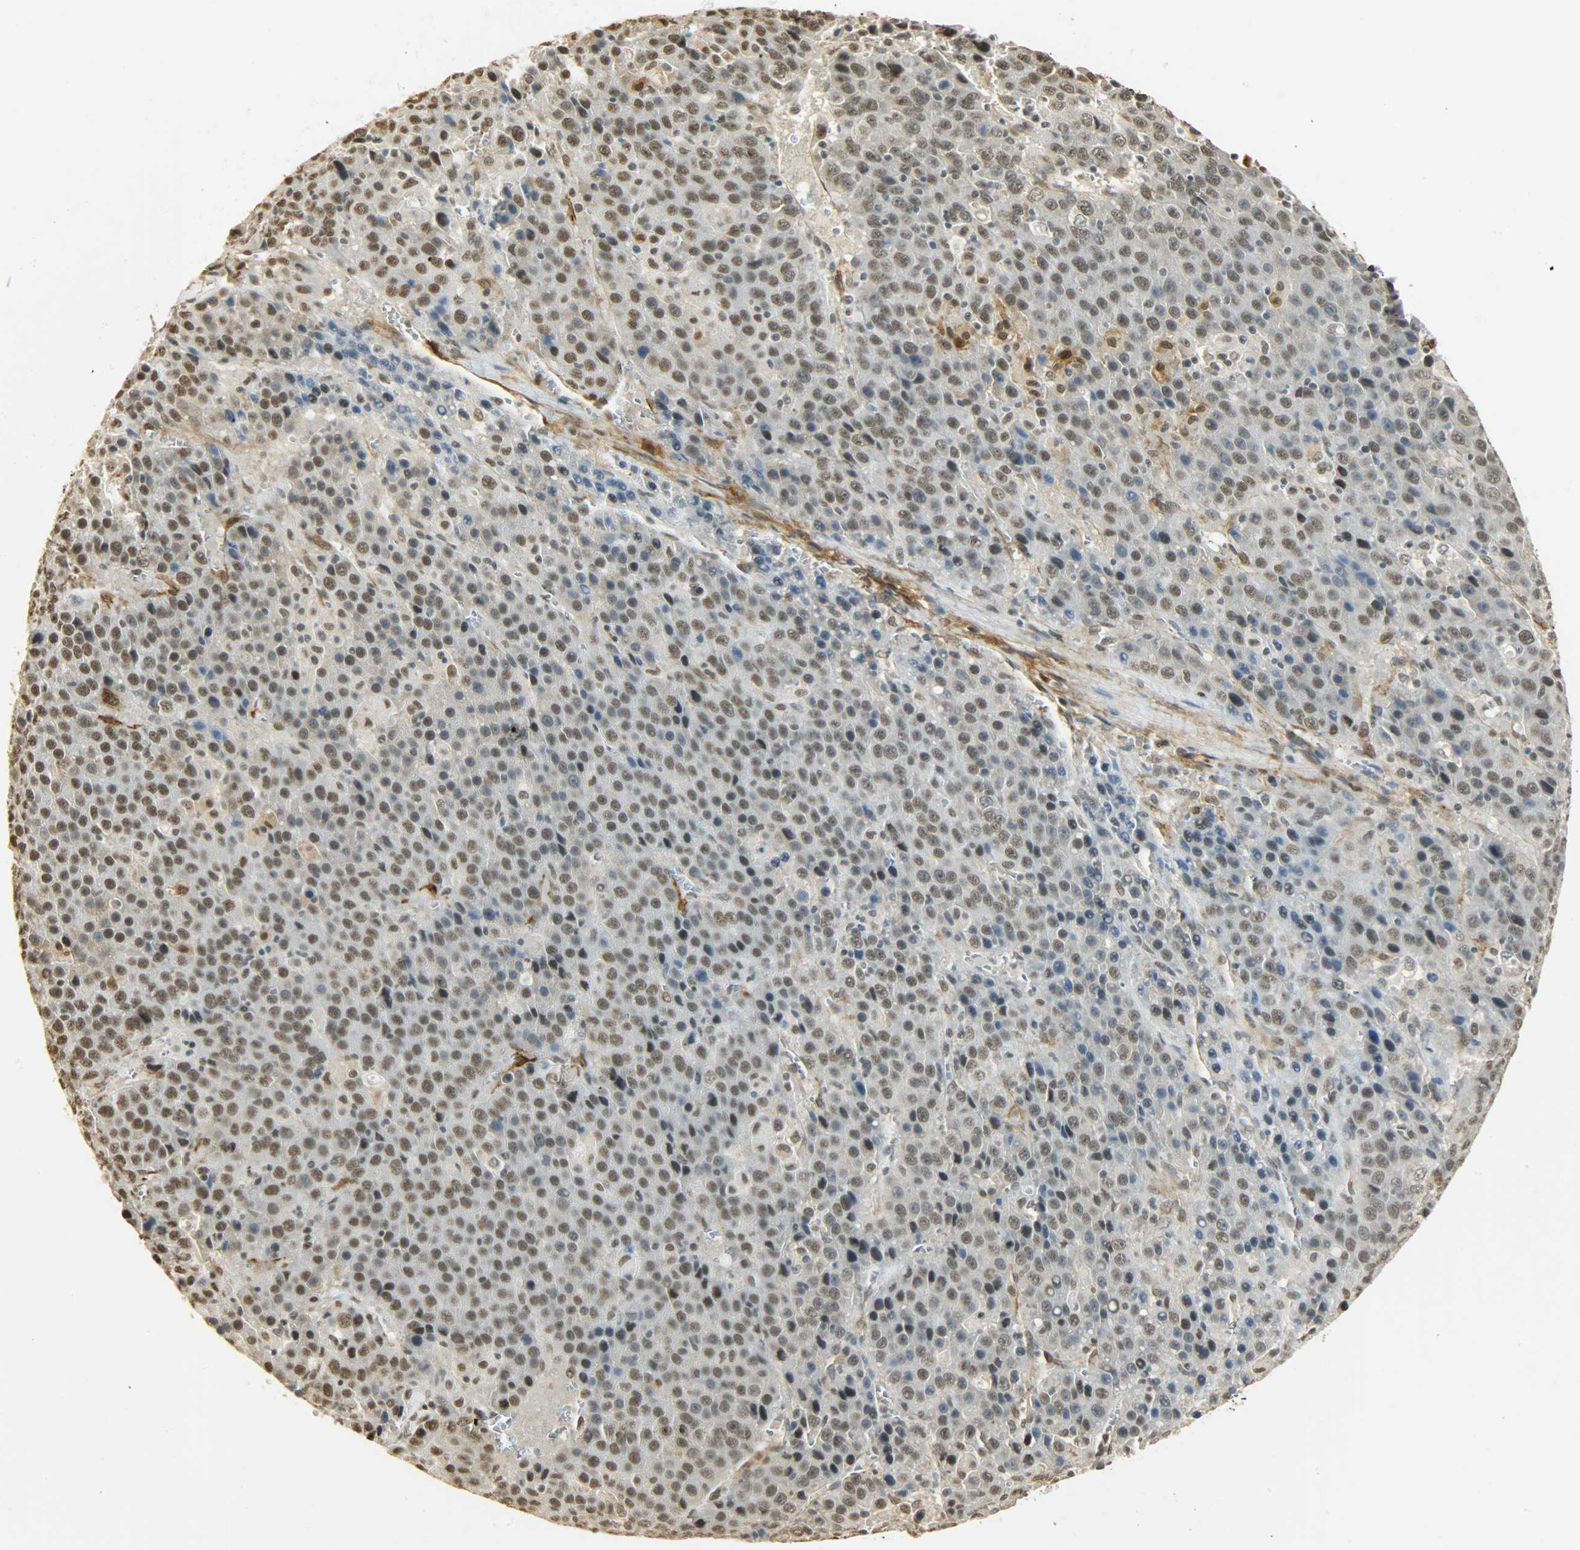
{"staining": {"intensity": "moderate", "quantity": ">75%", "location": "nuclear"}, "tissue": "liver cancer", "cell_type": "Tumor cells", "image_type": "cancer", "snomed": [{"axis": "morphology", "description": "Carcinoma, Hepatocellular, NOS"}, {"axis": "topography", "description": "Liver"}], "caption": "DAB immunohistochemical staining of human liver cancer displays moderate nuclear protein staining in approximately >75% of tumor cells.", "gene": "NGFR", "patient": {"sex": "female", "age": 53}}